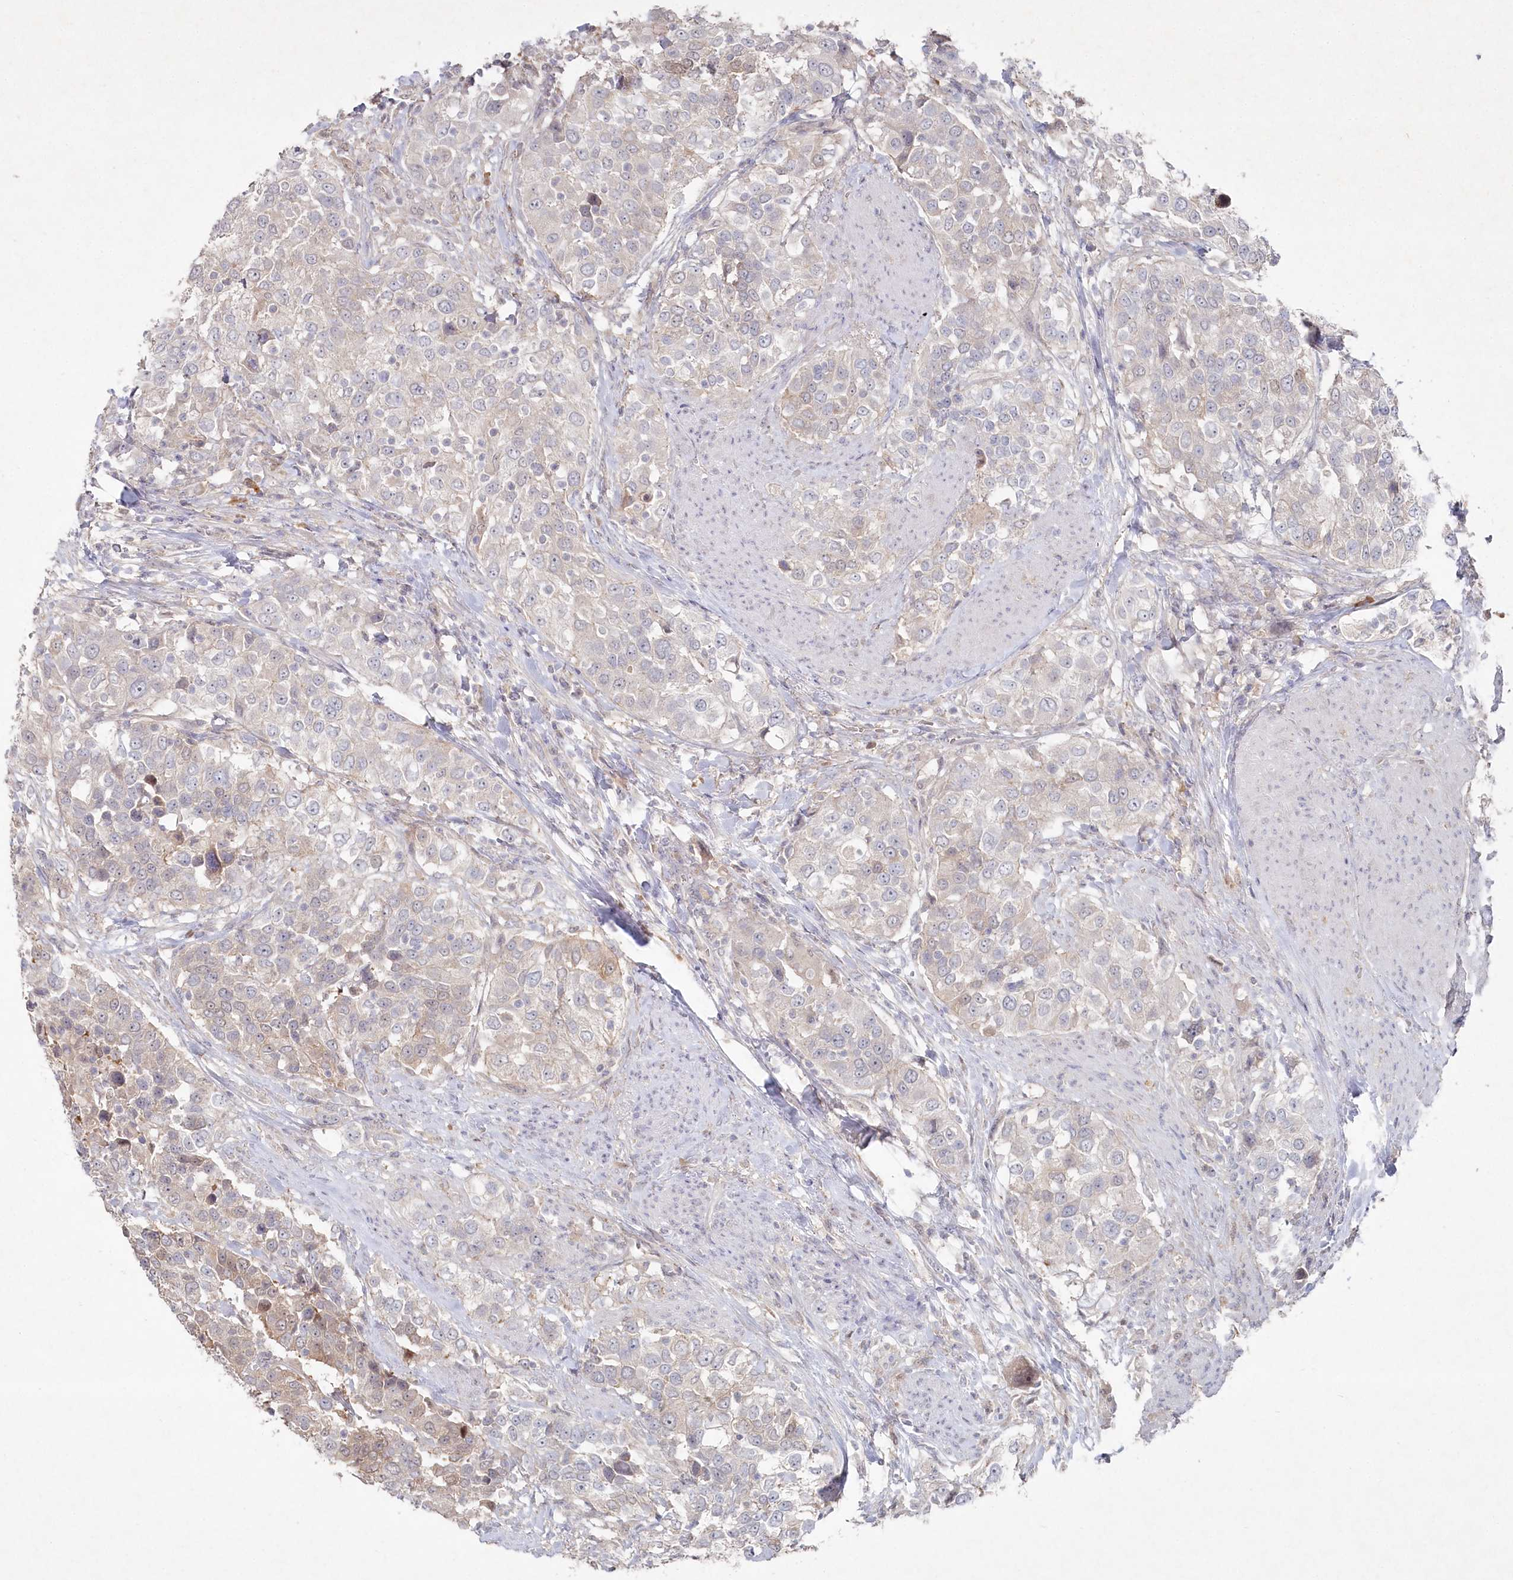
{"staining": {"intensity": "negative", "quantity": "none", "location": "none"}, "tissue": "urothelial cancer", "cell_type": "Tumor cells", "image_type": "cancer", "snomed": [{"axis": "morphology", "description": "Urothelial carcinoma, High grade"}, {"axis": "topography", "description": "Urinary bladder"}], "caption": "Photomicrograph shows no protein staining in tumor cells of urothelial cancer tissue.", "gene": "TGFBRAP1", "patient": {"sex": "female", "age": 80}}